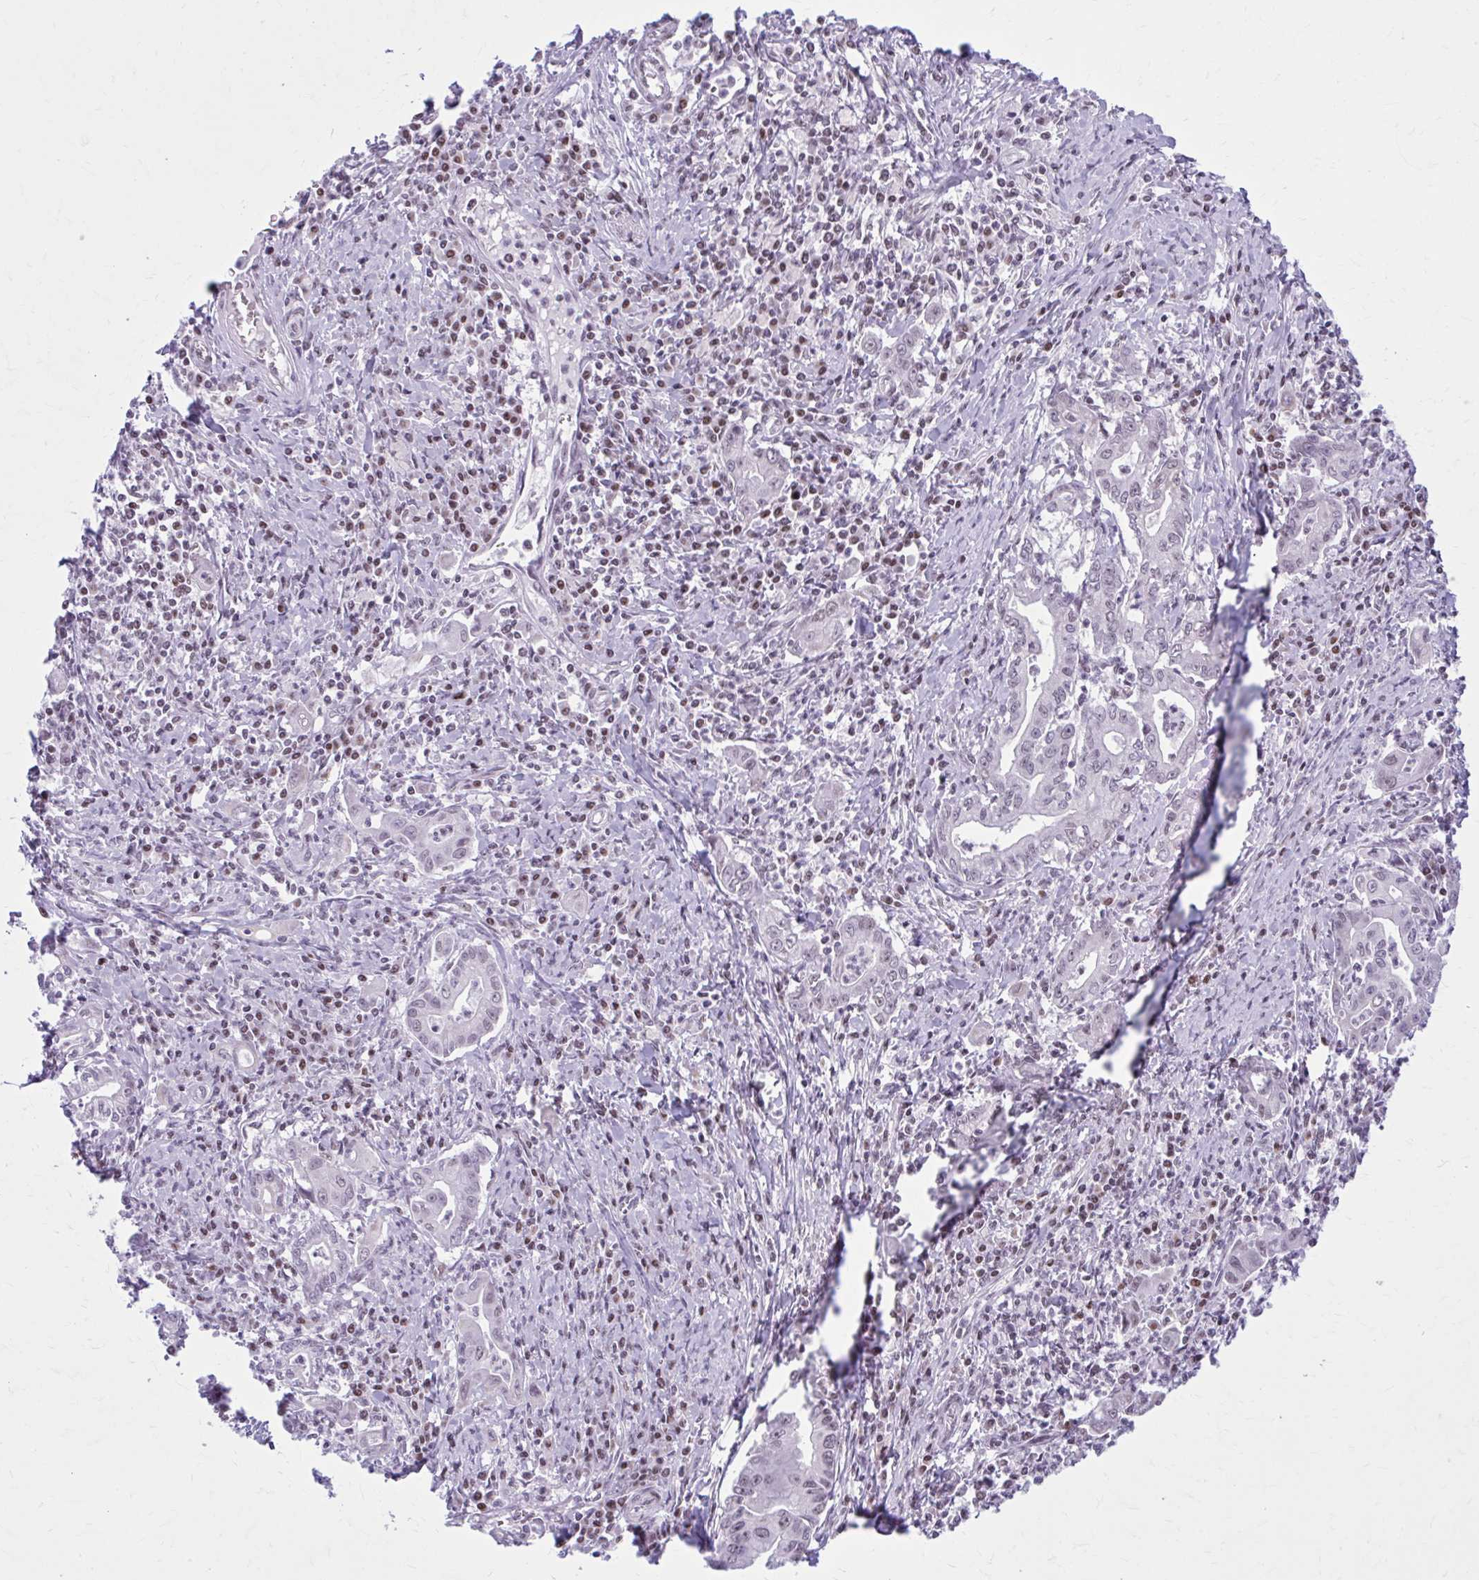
{"staining": {"intensity": "weak", "quantity": "25%-75%", "location": "nuclear"}, "tissue": "stomach cancer", "cell_type": "Tumor cells", "image_type": "cancer", "snomed": [{"axis": "morphology", "description": "Adenocarcinoma, NOS"}, {"axis": "topography", "description": "Stomach, upper"}], "caption": "Immunohistochemical staining of stomach cancer (adenocarcinoma) displays low levels of weak nuclear protein expression in approximately 25%-75% of tumor cells.", "gene": "PABIR1", "patient": {"sex": "female", "age": 79}}